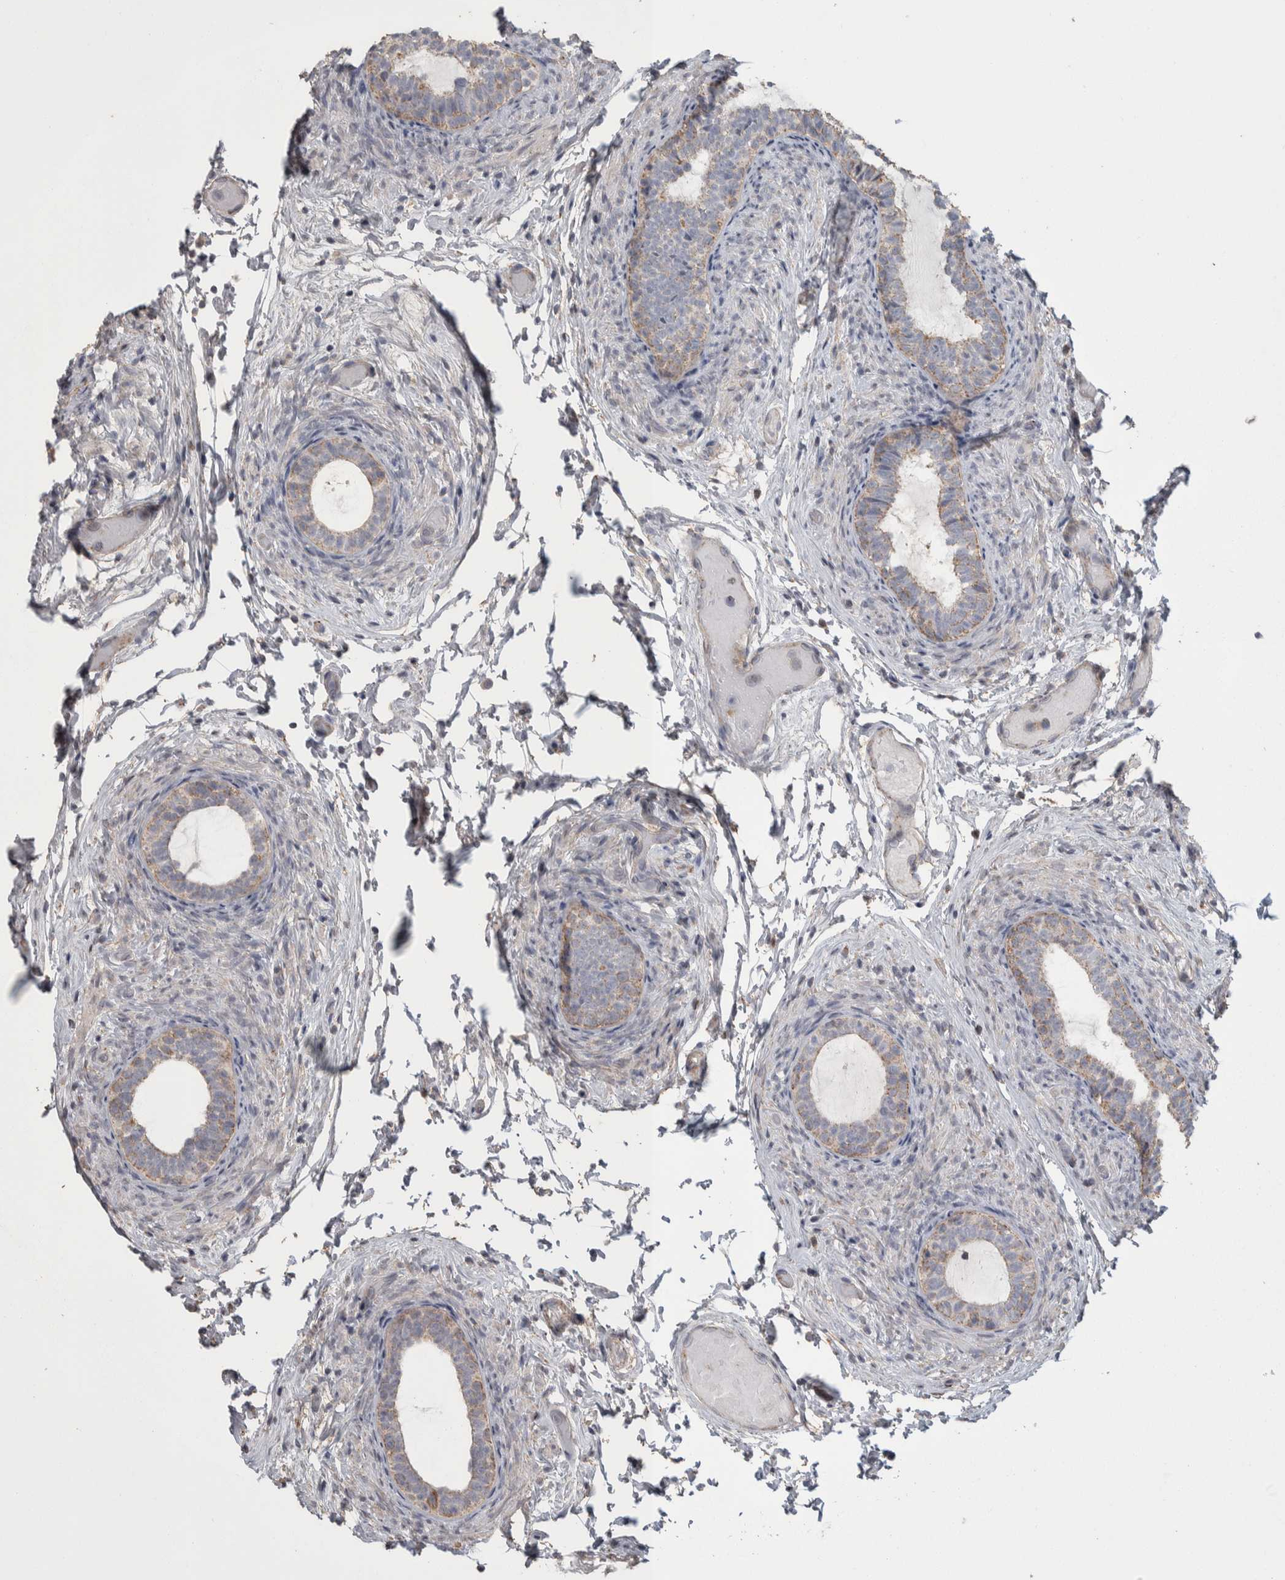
{"staining": {"intensity": "moderate", "quantity": "25%-75%", "location": "cytoplasmic/membranous"}, "tissue": "epididymis", "cell_type": "Glandular cells", "image_type": "normal", "snomed": [{"axis": "morphology", "description": "Normal tissue, NOS"}, {"axis": "topography", "description": "Epididymis"}], "caption": "Immunohistochemical staining of normal human epididymis reveals medium levels of moderate cytoplasmic/membranous positivity in approximately 25%-75% of glandular cells.", "gene": "SCO1", "patient": {"sex": "male", "age": 5}}